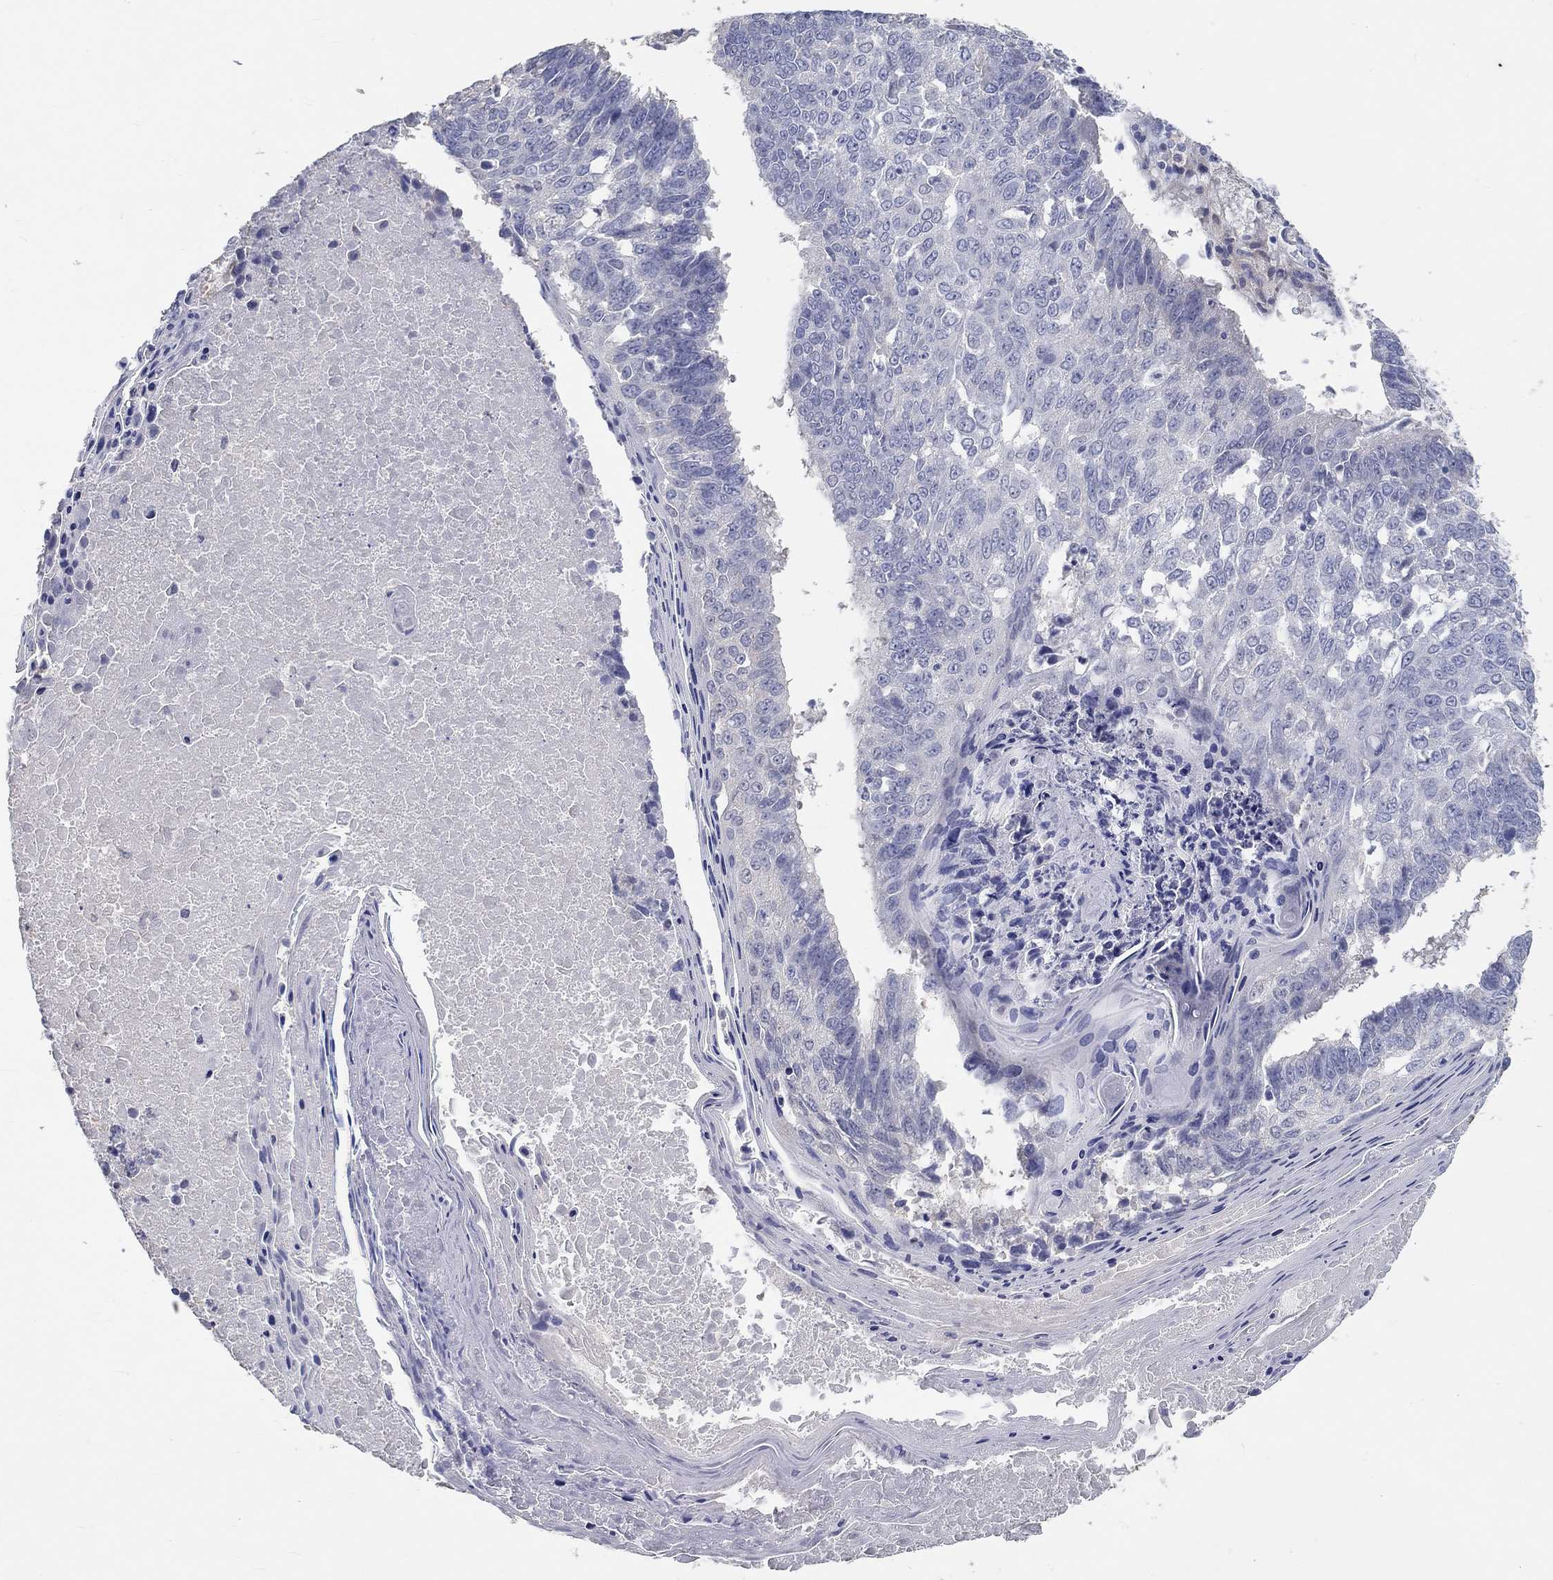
{"staining": {"intensity": "negative", "quantity": "none", "location": "none"}, "tissue": "lung cancer", "cell_type": "Tumor cells", "image_type": "cancer", "snomed": [{"axis": "morphology", "description": "Squamous cell carcinoma, NOS"}, {"axis": "topography", "description": "Lung"}], "caption": "This micrograph is of lung cancer stained with IHC to label a protein in brown with the nuclei are counter-stained blue. There is no staining in tumor cells.", "gene": "FGF2", "patient": {"sex": "male", "age": 73}}